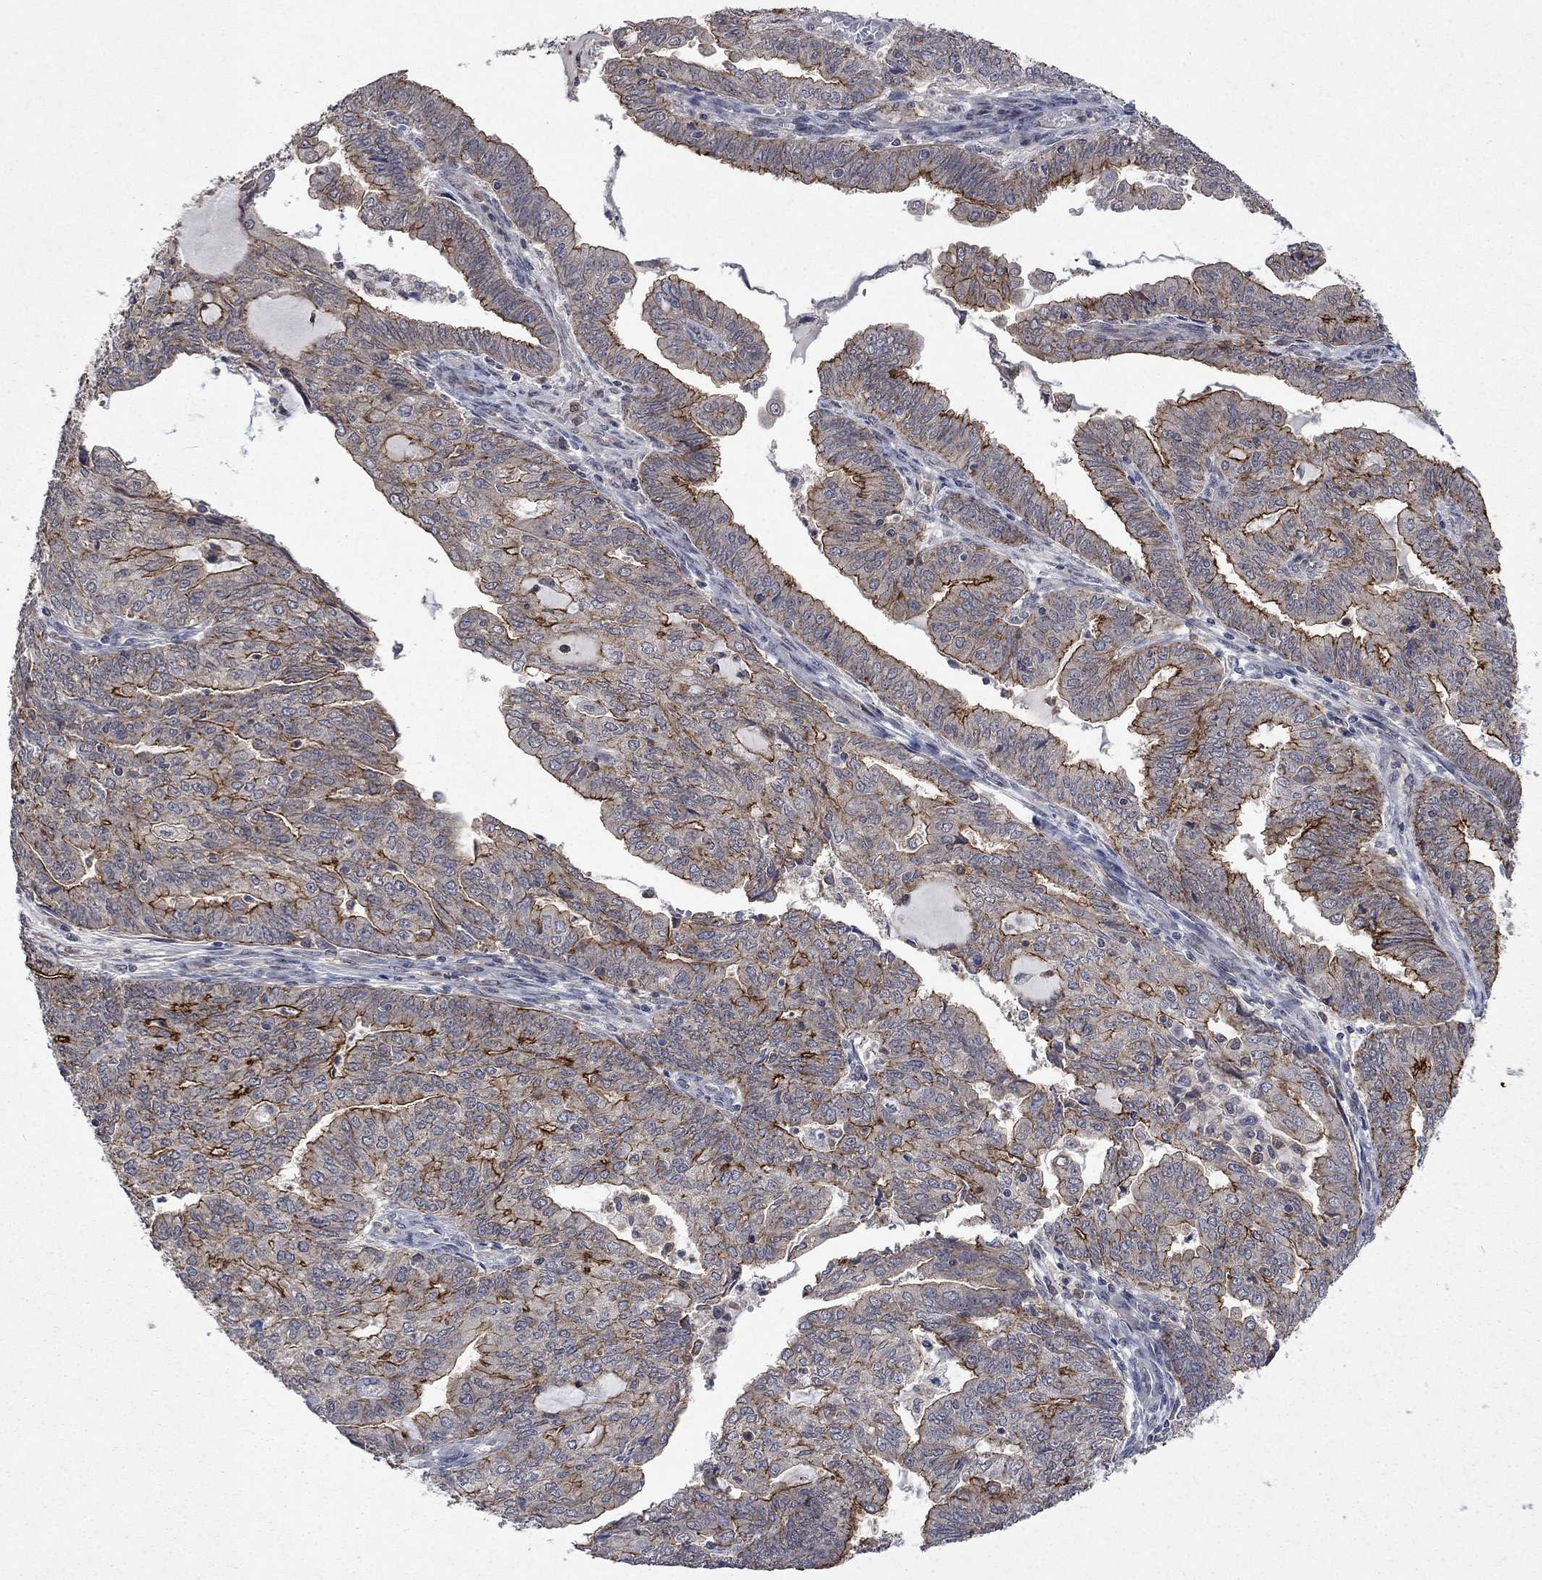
{"staining": {"intensity": "strong", "quantity": "25%-75%", "location": "cytoplasmic/membranous"}, "tissue": "endometrial cancer", "cell_type": "Tumor cells", "image_type": "cancer", "snomed": [{"axis": "morphology", "description": "Adenocarcinoma, NOS"}, {"axis": "topography", "description": "Endometrium"}], "caption": "Immunohistochemistry (IHC) (DAB) staining of endometrial cancer (adenocarcinoma) displays strong cytoplasmic/membranous protein positivity in about 25%-75% of tumor cells.", "gene": "PPP1R9A", "patient": {"sex": "female", "age": 82}}